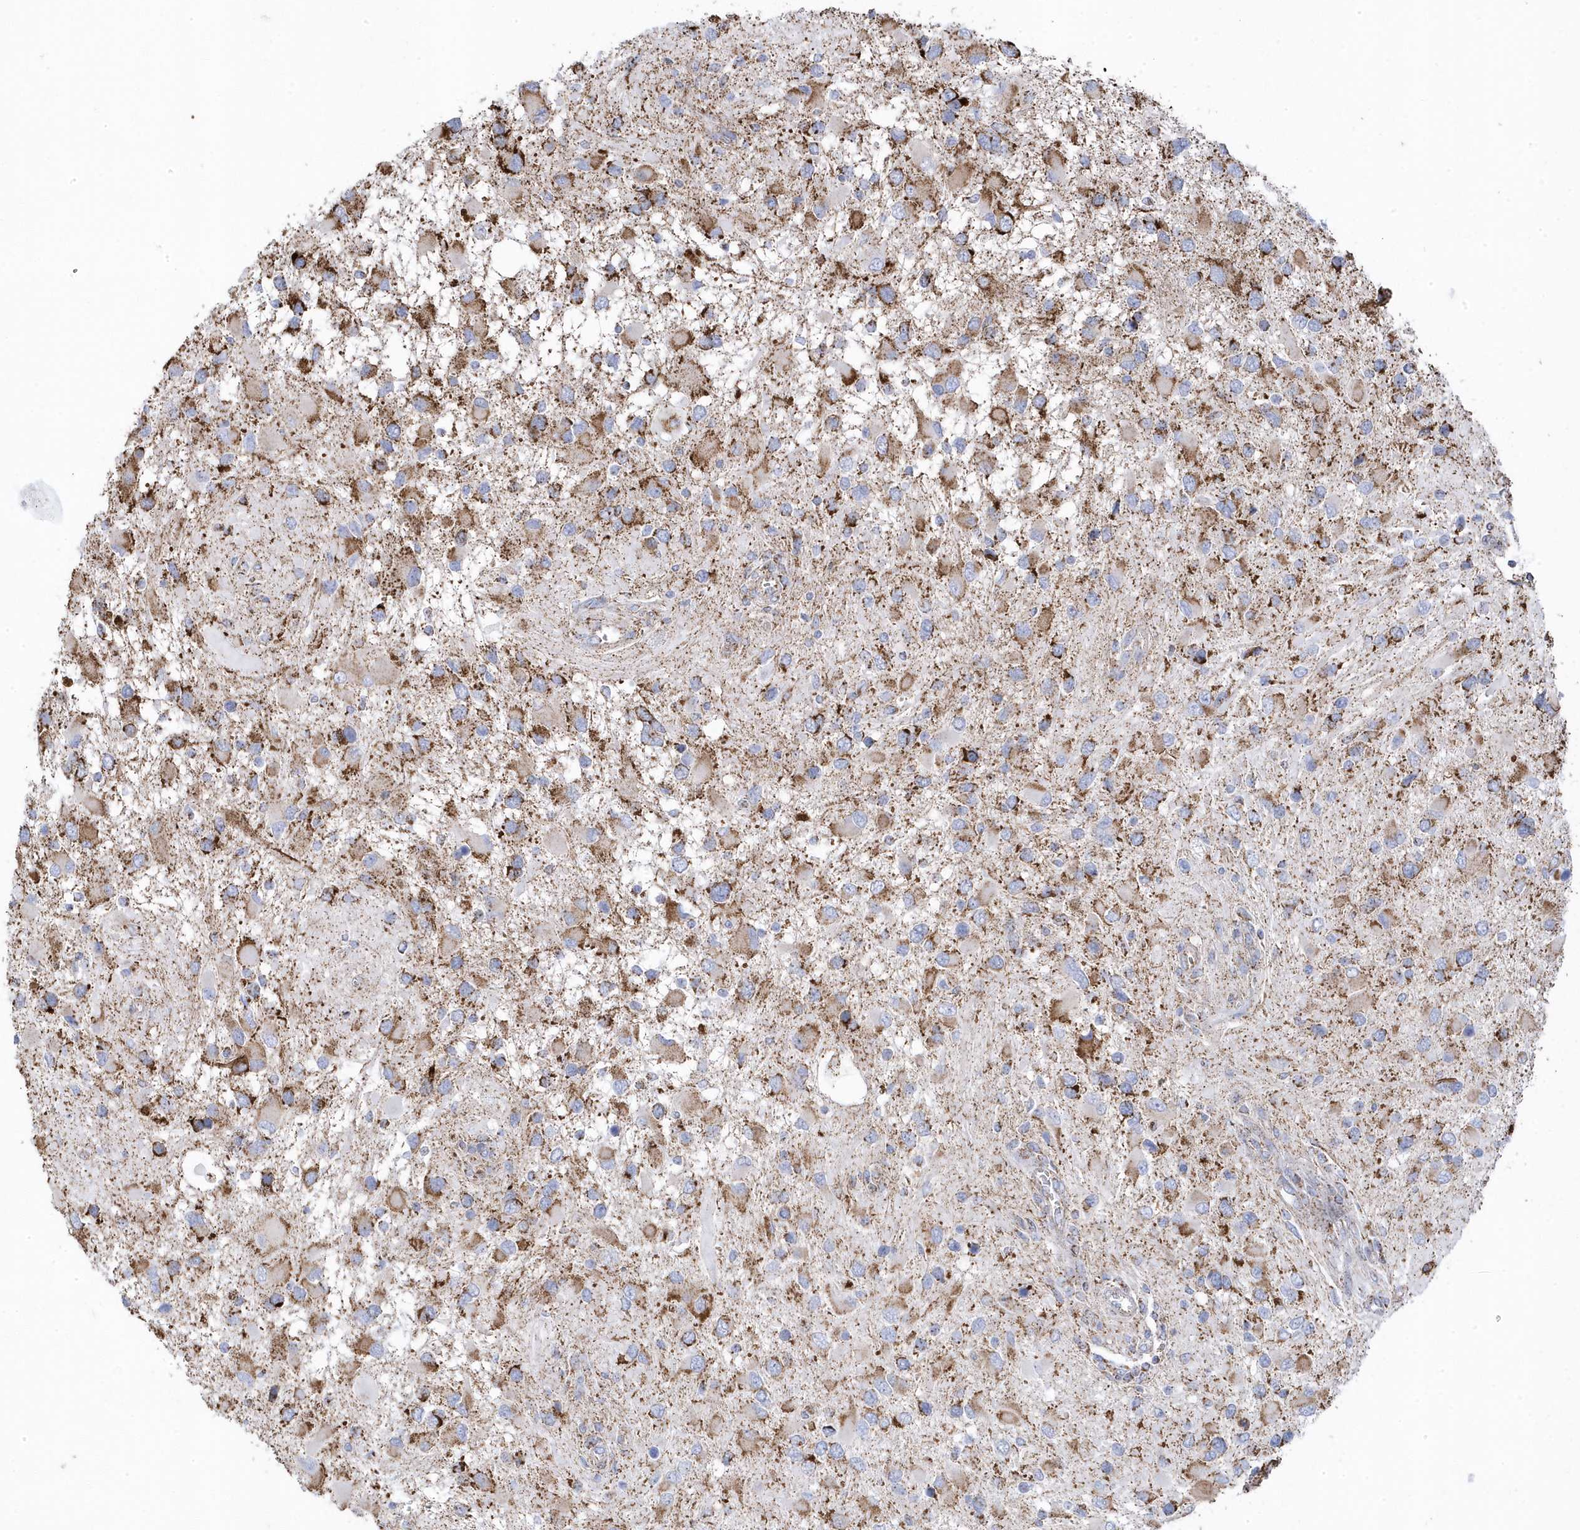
{"staining": {"intensity": "moderate", "quantity": ">75%", "location": "cytoplasmic/membranous"}, "tissue": "glioma", "cell_type": "Tumor cells", "image_type": "cancer", "snomed": [{"axis": "morphology", "description": "Glioma, malignant, High grade"}, {"axis": "topography", "description": "Brain"}], "caption": "Malignant high-grade glioma stained for a protein displays moderate cytoplasmic/membranous positivity in tumor cells.", "gene": "GTPBP8", "patient": {"sex": "male", "age": 53}}